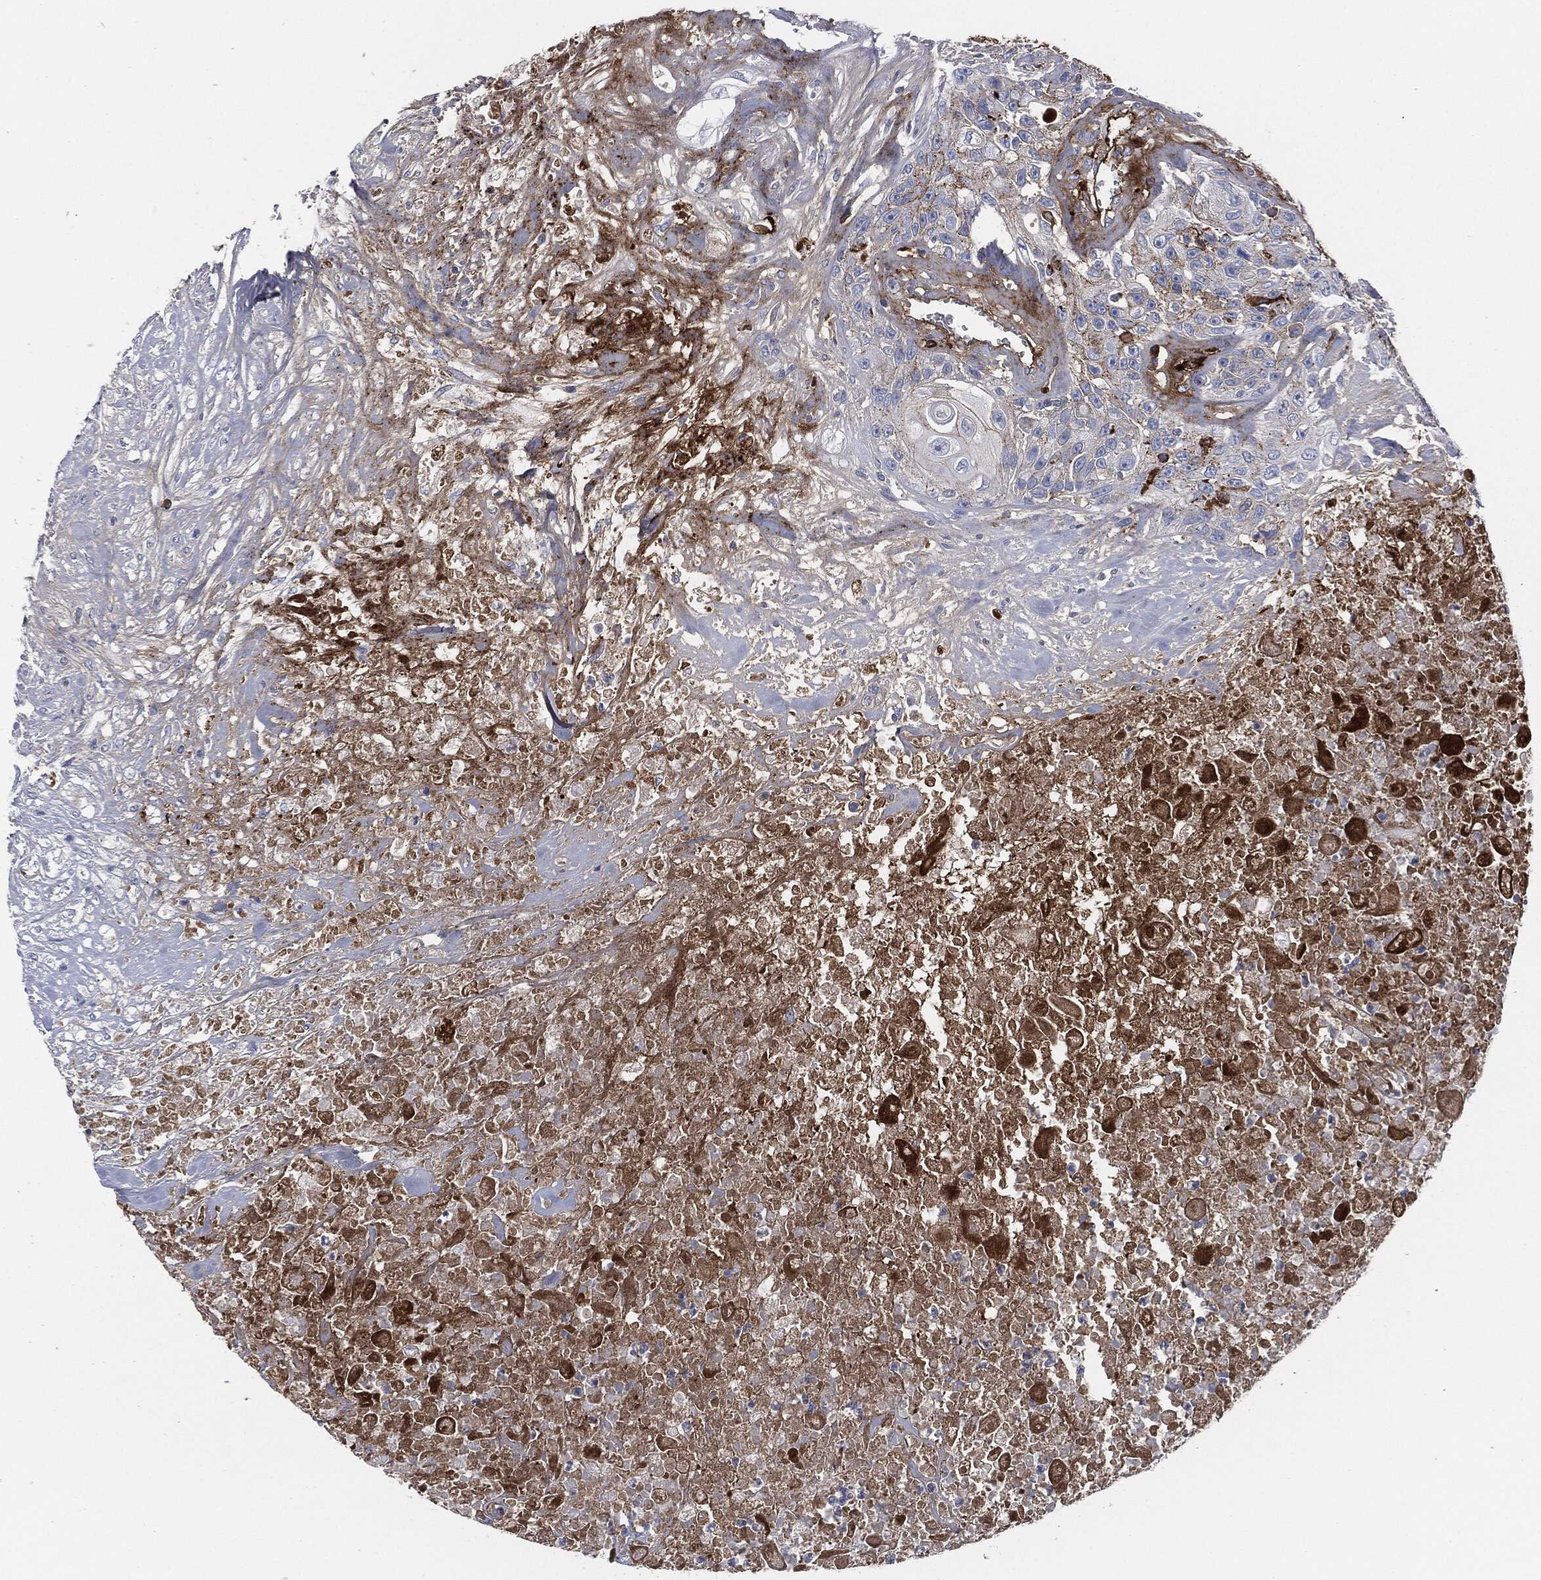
{"staining": {"intensity": "moderate", "quantity": "<25%", "location": "cytoplasmic/membranous"}, "tissue": "urothelial cancer", "cell_type": "Tumor cells", "image_type": "cancer", "snomed": [{"axis": "morphology", "description": "Urothelial carcinoma, High grade"}, {"axis": "topography", "description": "Urinary bladder"}], "caption": "IHC photomicrograph of neoplastic tissue: human high-grade urothelial carcinoma stained using immunohistochemistry (IHC) displays low levels of moderate protein expression localized specifically in the cytoplasmic/membranous of tumor cells, appearing as a cytoplasmic/membranous brown color.", "gene": "APOB", "patient": {"sex": "female", "age": 56}}